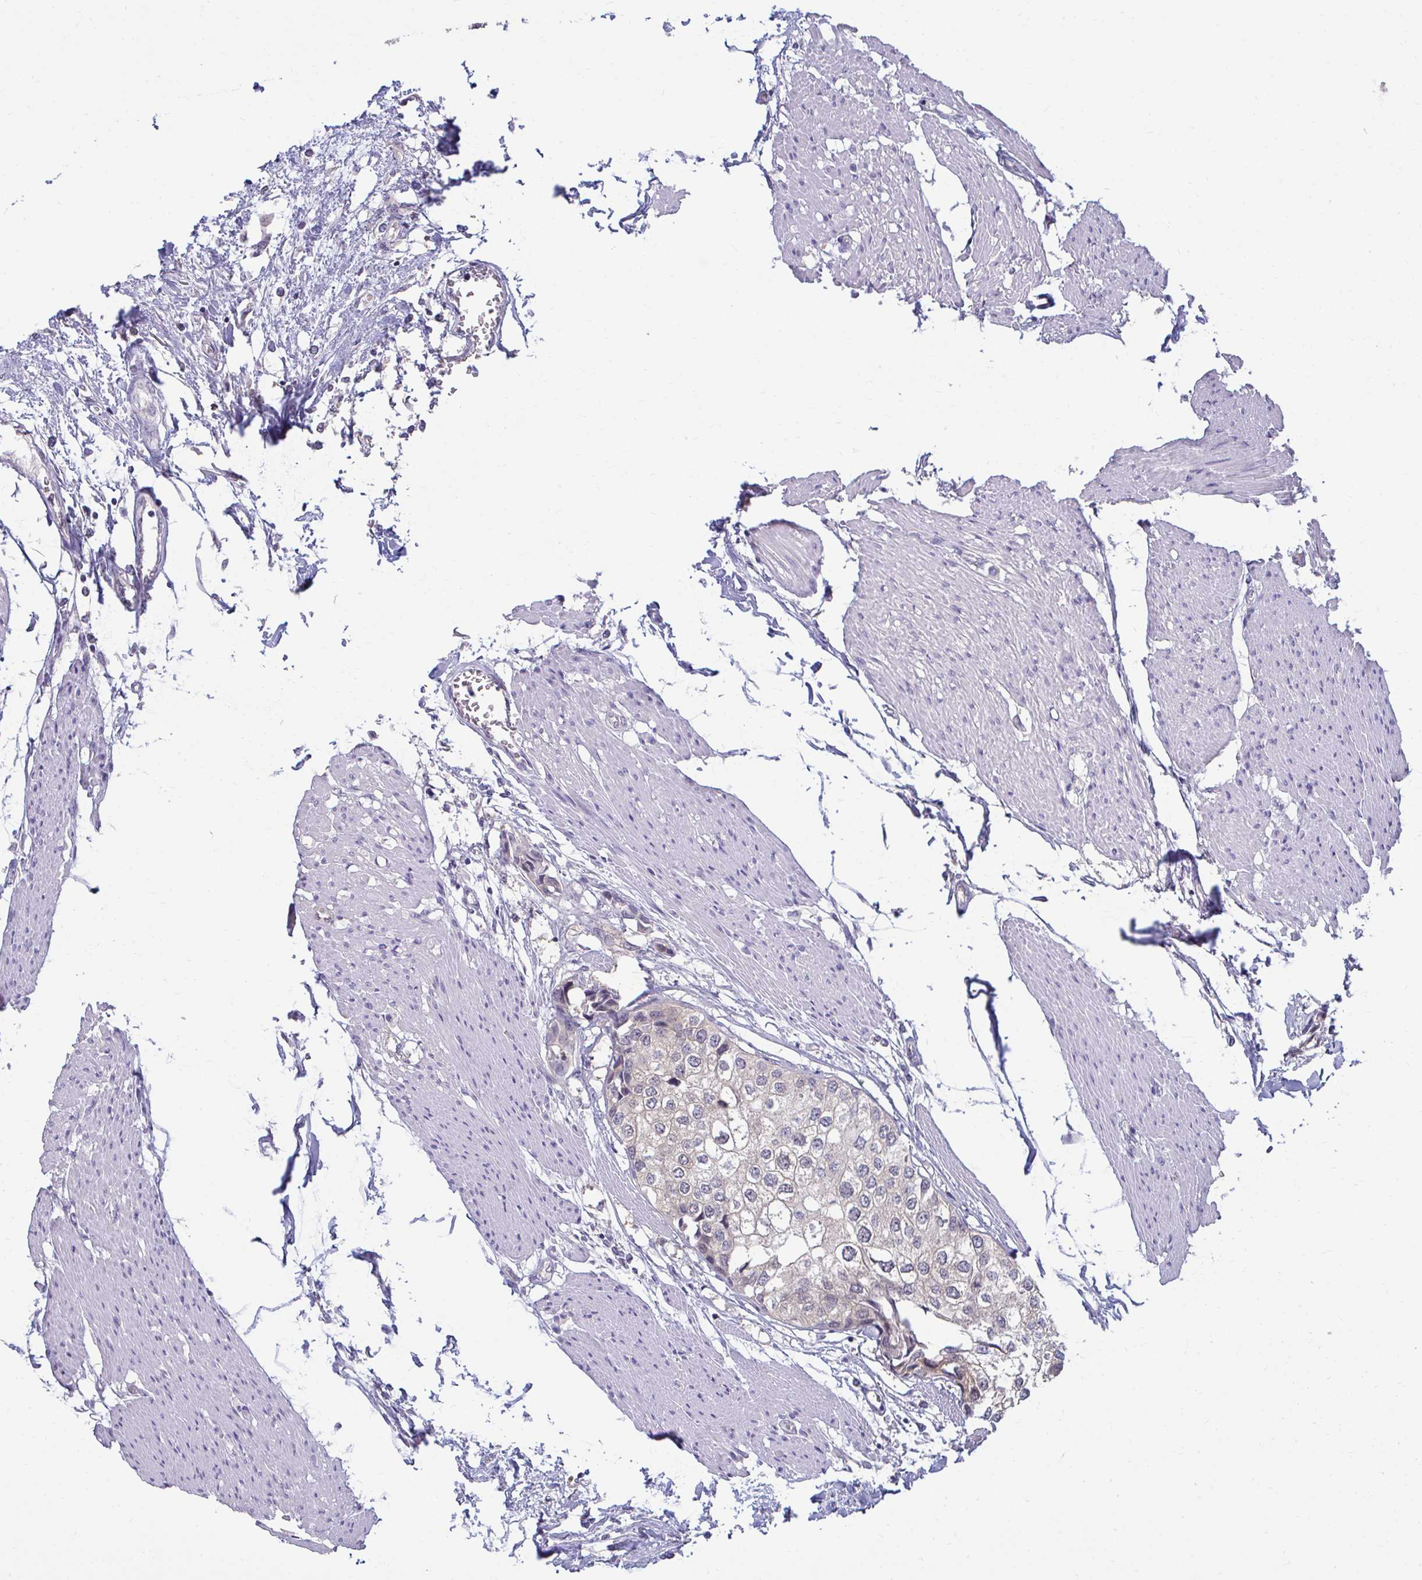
{"staining": {"intensity": "negative", "quantity": "none", "location": "none"}, "tissue": "urothelial cancer", "cell_type": "Tumor cells", "image_type": "cancer", "snomed": [{"axis": "morphology", "description": "Urothelial carcinoma, High grade"}, {"axis": "topography", "description": "Urinary bladder"}], "caption": "There is no significant staining in tumor cells of urothelial cancer. The staining was performed using DAB to visualize the protein expression in brown, while the nuclei were stained in blue with hematoxylin (Magnification: 20x).", "gene": "CSE1L", "patient": {"sex": "male", "age": 64}}